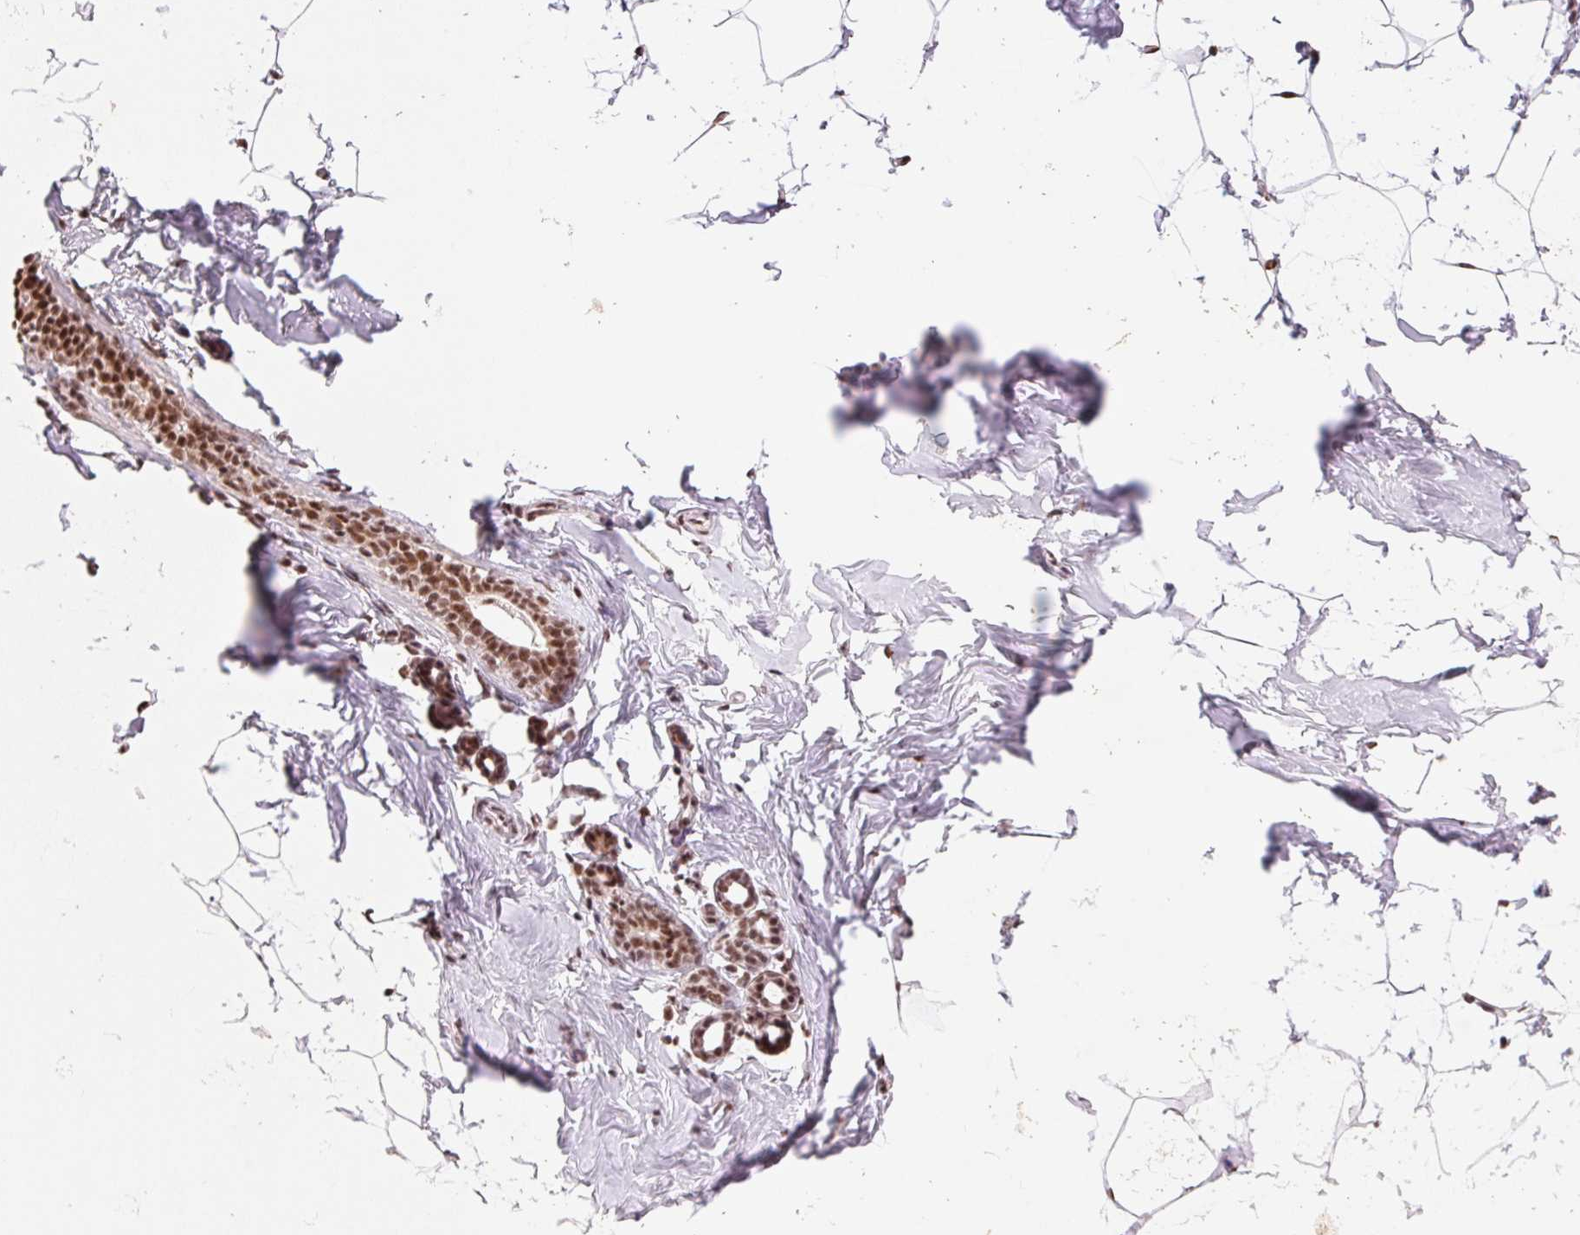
{"staining": {"intensity": "moderate", "quantity": "<25%", "location": "nuclear"}, "tissue": "breast", "cell_type": "Adipocytes", "image_type": "normal", "snomed": [{"axis": "morphology", "description": "Normal tissue, NOS"}, {"axis": "topography", "description": "Breast"}], "caption": "Unremarkable breast shows moderate nuclear expression in about <25% of adipocytes.", "gene": "SNRPG", "patient": {"sex": "female", "age": 32}}